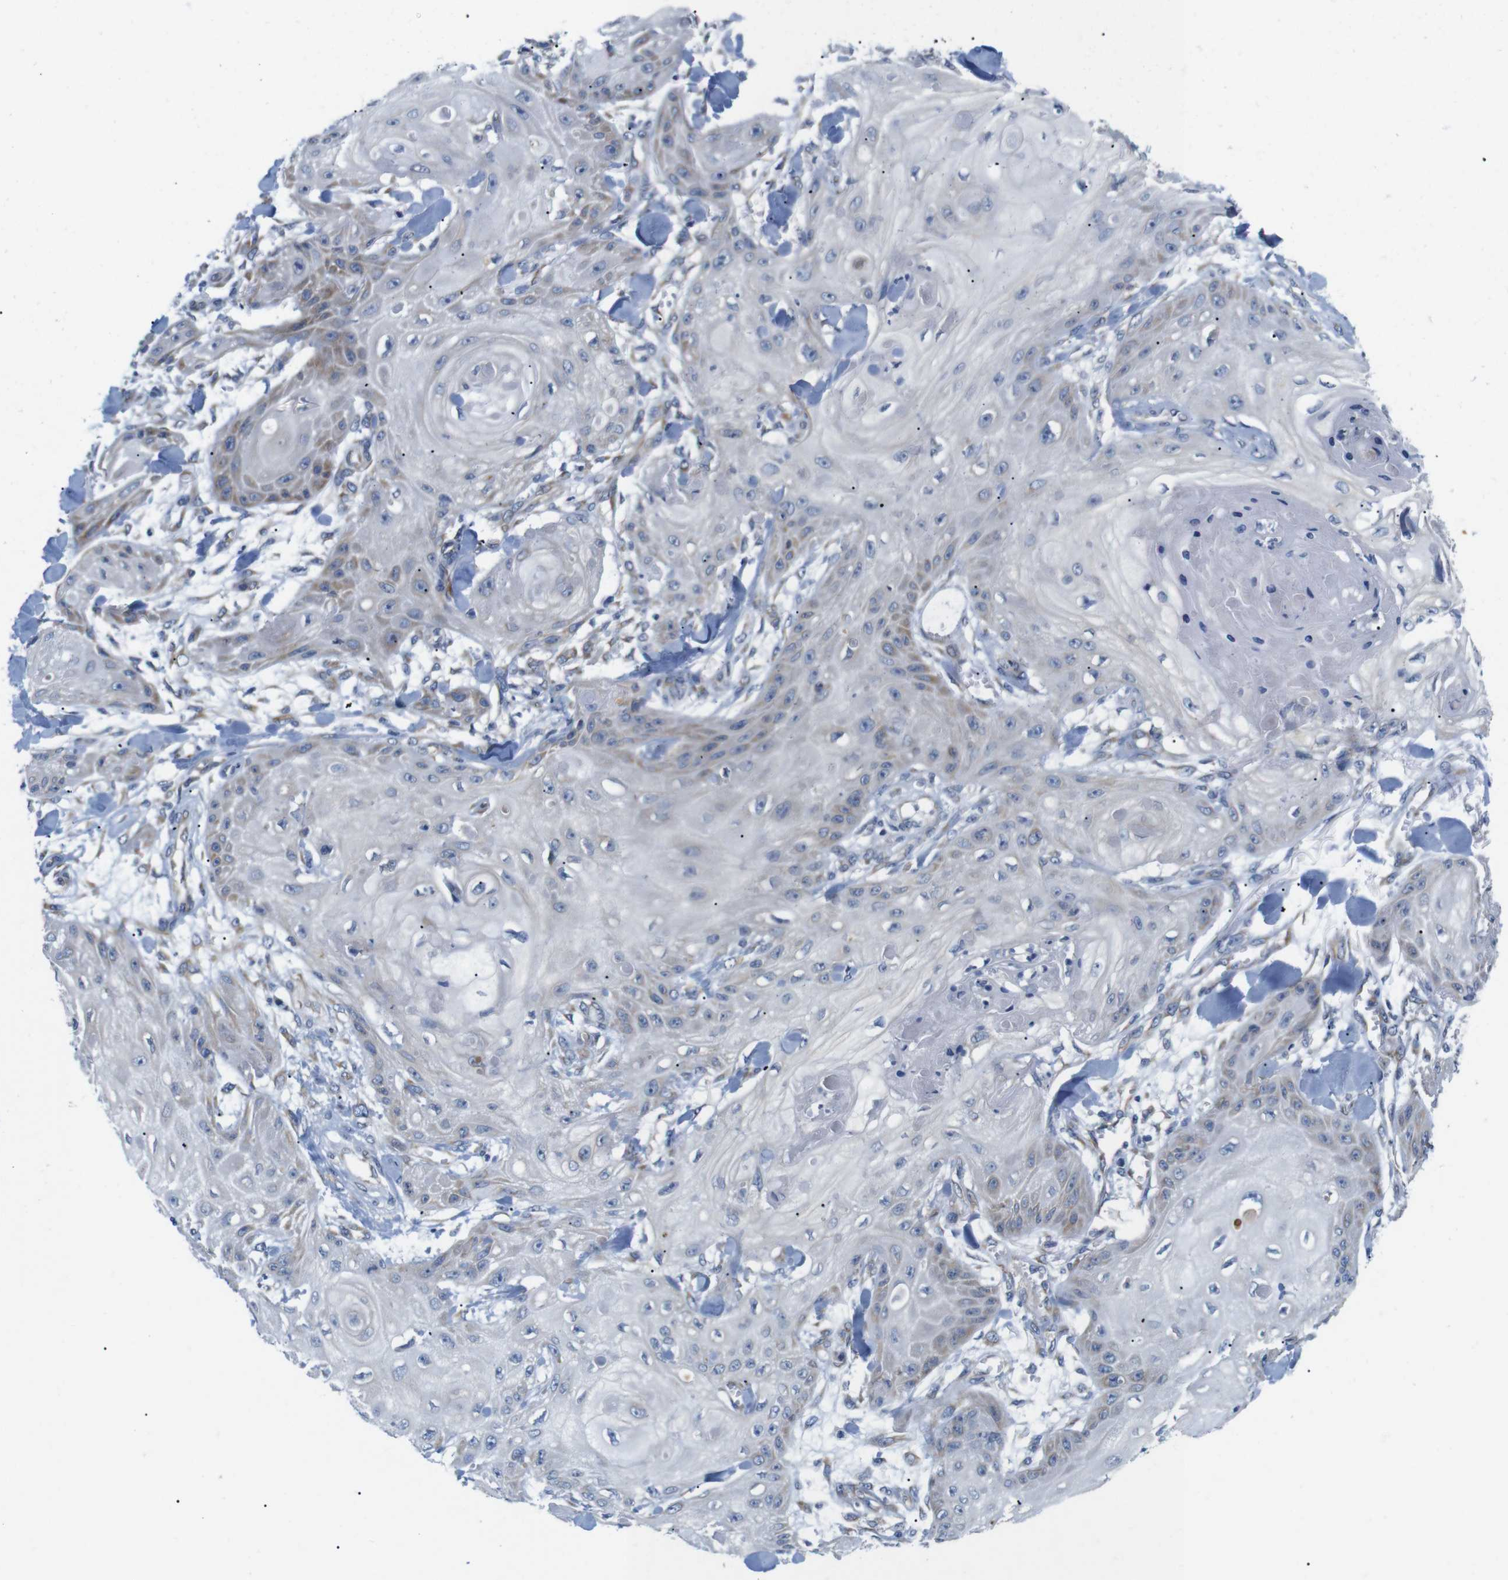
{"staining": {"intensity": "moderate", "quantity": "<25%", "location": "cytoplasmic/membranous"}, "tissue": "skin cancer", "cell_type": "Tumor cells", "image_type": "cancer", "snomed": [{"axis": "morphology", "description": "Squamous cell carcinoma, NOS"}, {"axis": "topography", "description": "Skin"}], "caption": "This histopathology image shows immunohistochemistry (IHC) staining of skin squamous cell carcinoma, with low moderate cytoplasmic/membranous staining in about <25% of tumor cells.", "gene": "HACD3", "patient": {"sex": "male", "age": 74}}